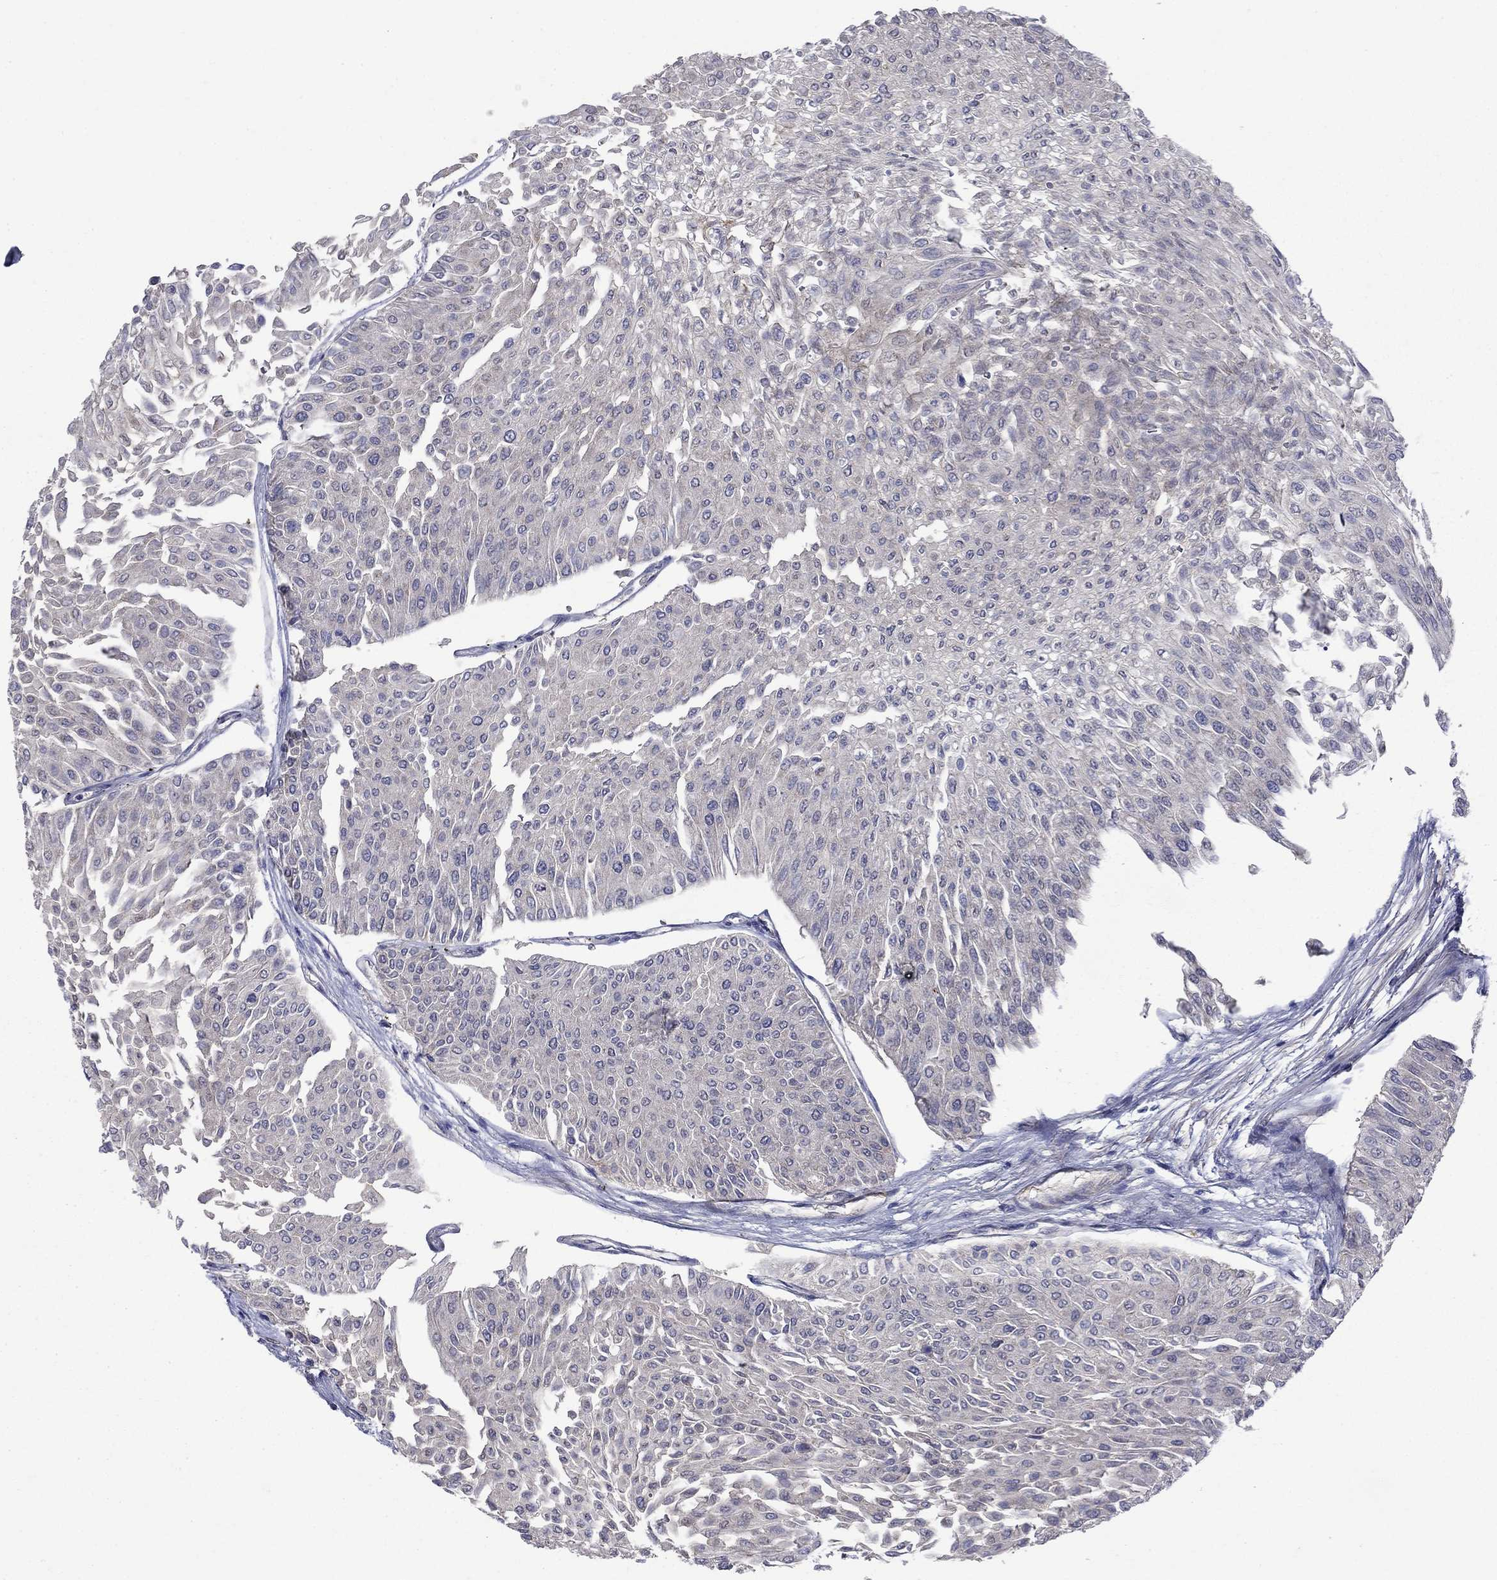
{"staining": {"intensity": "weak", "quantity": "<25%", "location": "cytoplasmic/membranous"}, "tissue": "urothelial cancer", "cell_type": "Tumor cells", "image_type": "cancer", "snomed": [{"axis": "morphology", "description": "Urothelial carcinoma, Low grade"}, {"axis": "topography", "description": "Urinary bladder"}], "caption": "Tumor cells are negative for brown protein staining in urothelial cancer.", "gene": "SLC7A1", "patient": {"sex": "male", "age": 67}}